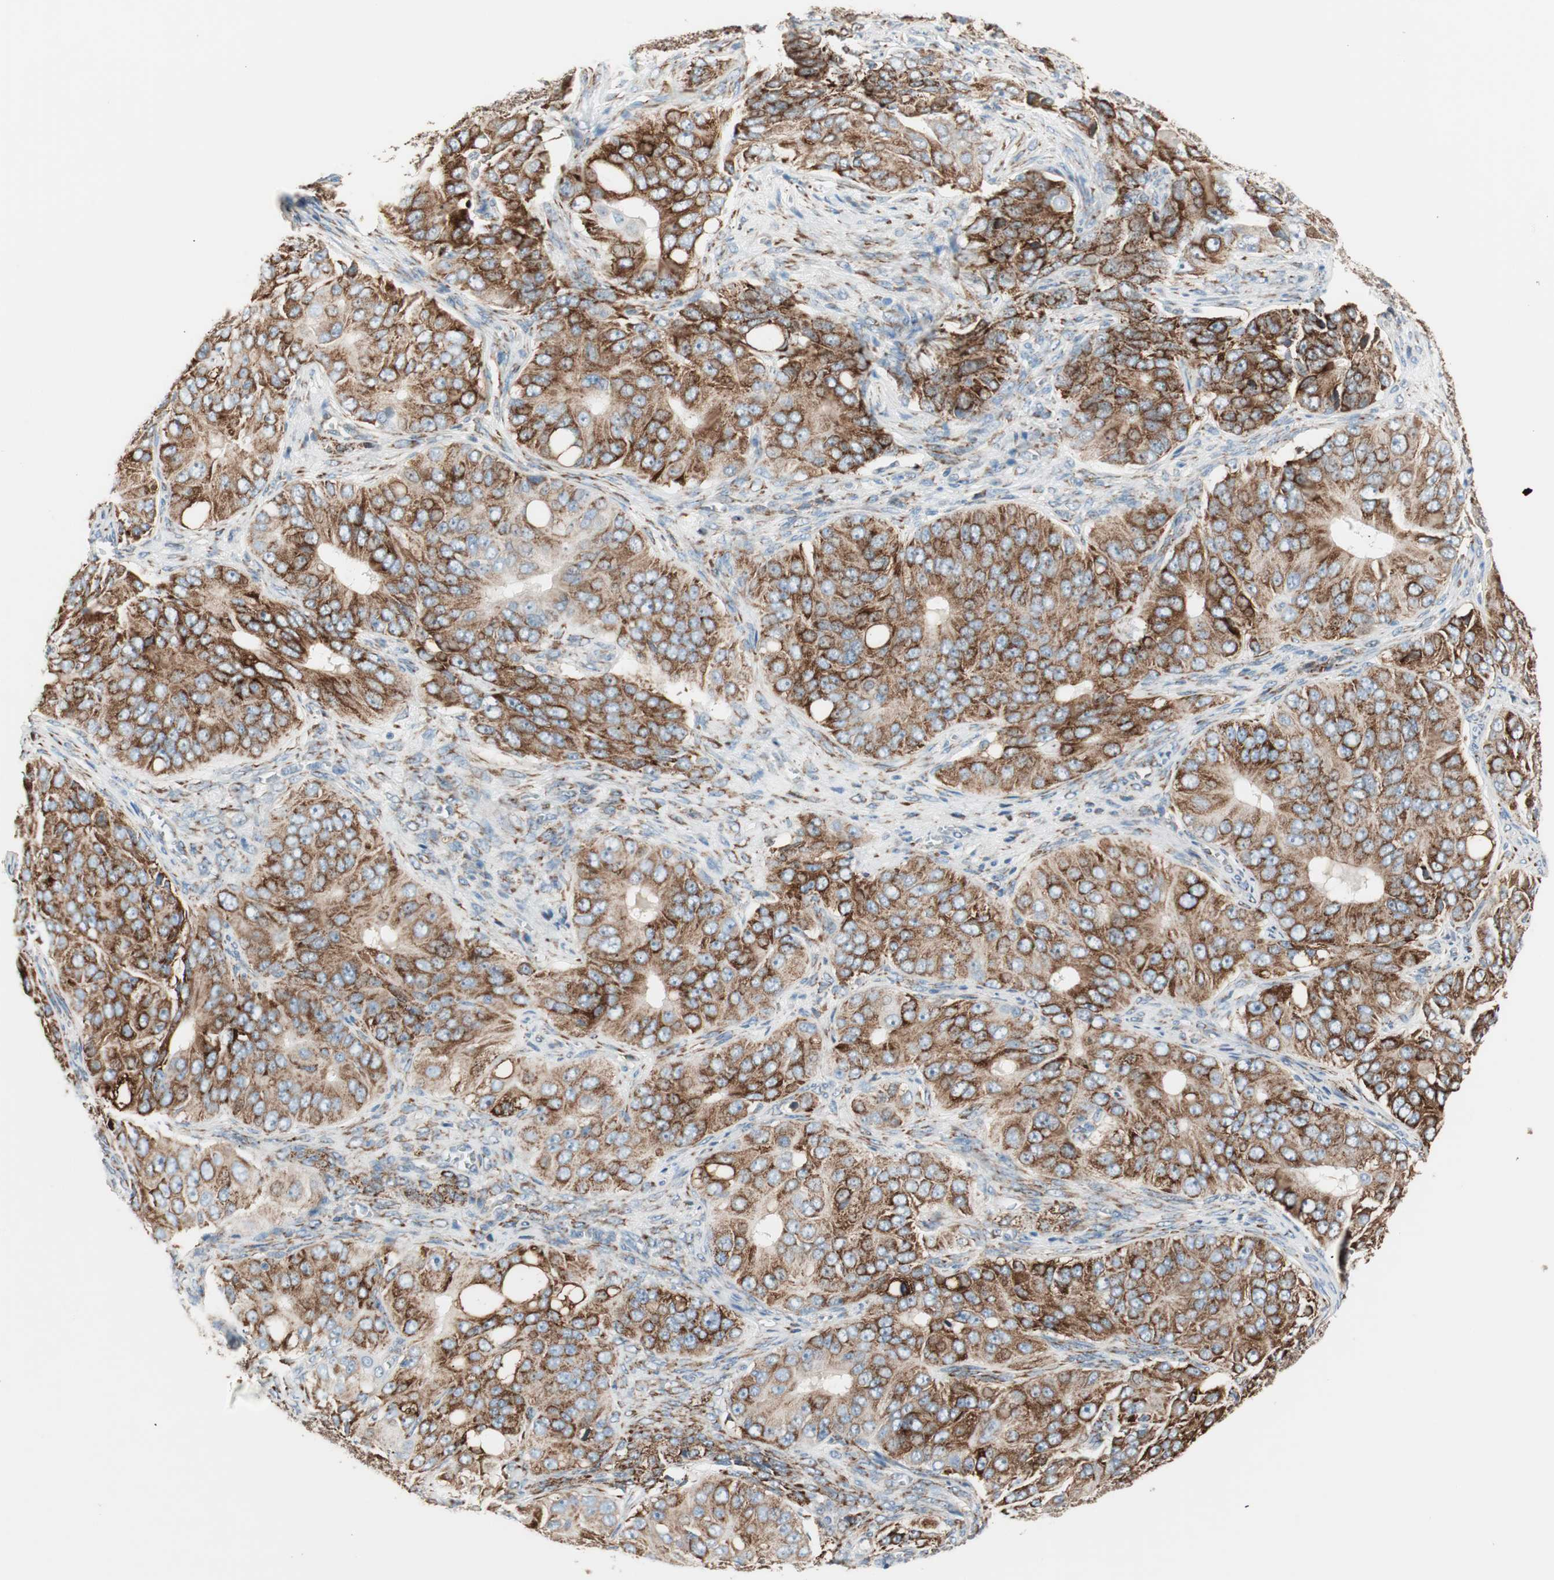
{"staining": {"intensity": "strong", "quantity": ">75%", "location": "cytoplasmic/membranous"}, "tissue": "ovarian cancer", "cell_type": "Tumor cells", "image_type": "cancer", "snomed": [{"axis": "morphology", "description": "Carcinoma, endometroid"}, {"axis": "topography", "description": "Ovary"}], "caption": "Ovarian cancer was stained to show a protein in brown. There is high levels of strong cytoplasmic/membranous positivity in approximately >75% of tumor cells. Immunohistochemistry stains the protein in brown and the nuclei are stained blue.", "gene": "P4HTM", "patient": {"sex": "female", "age": 51}}